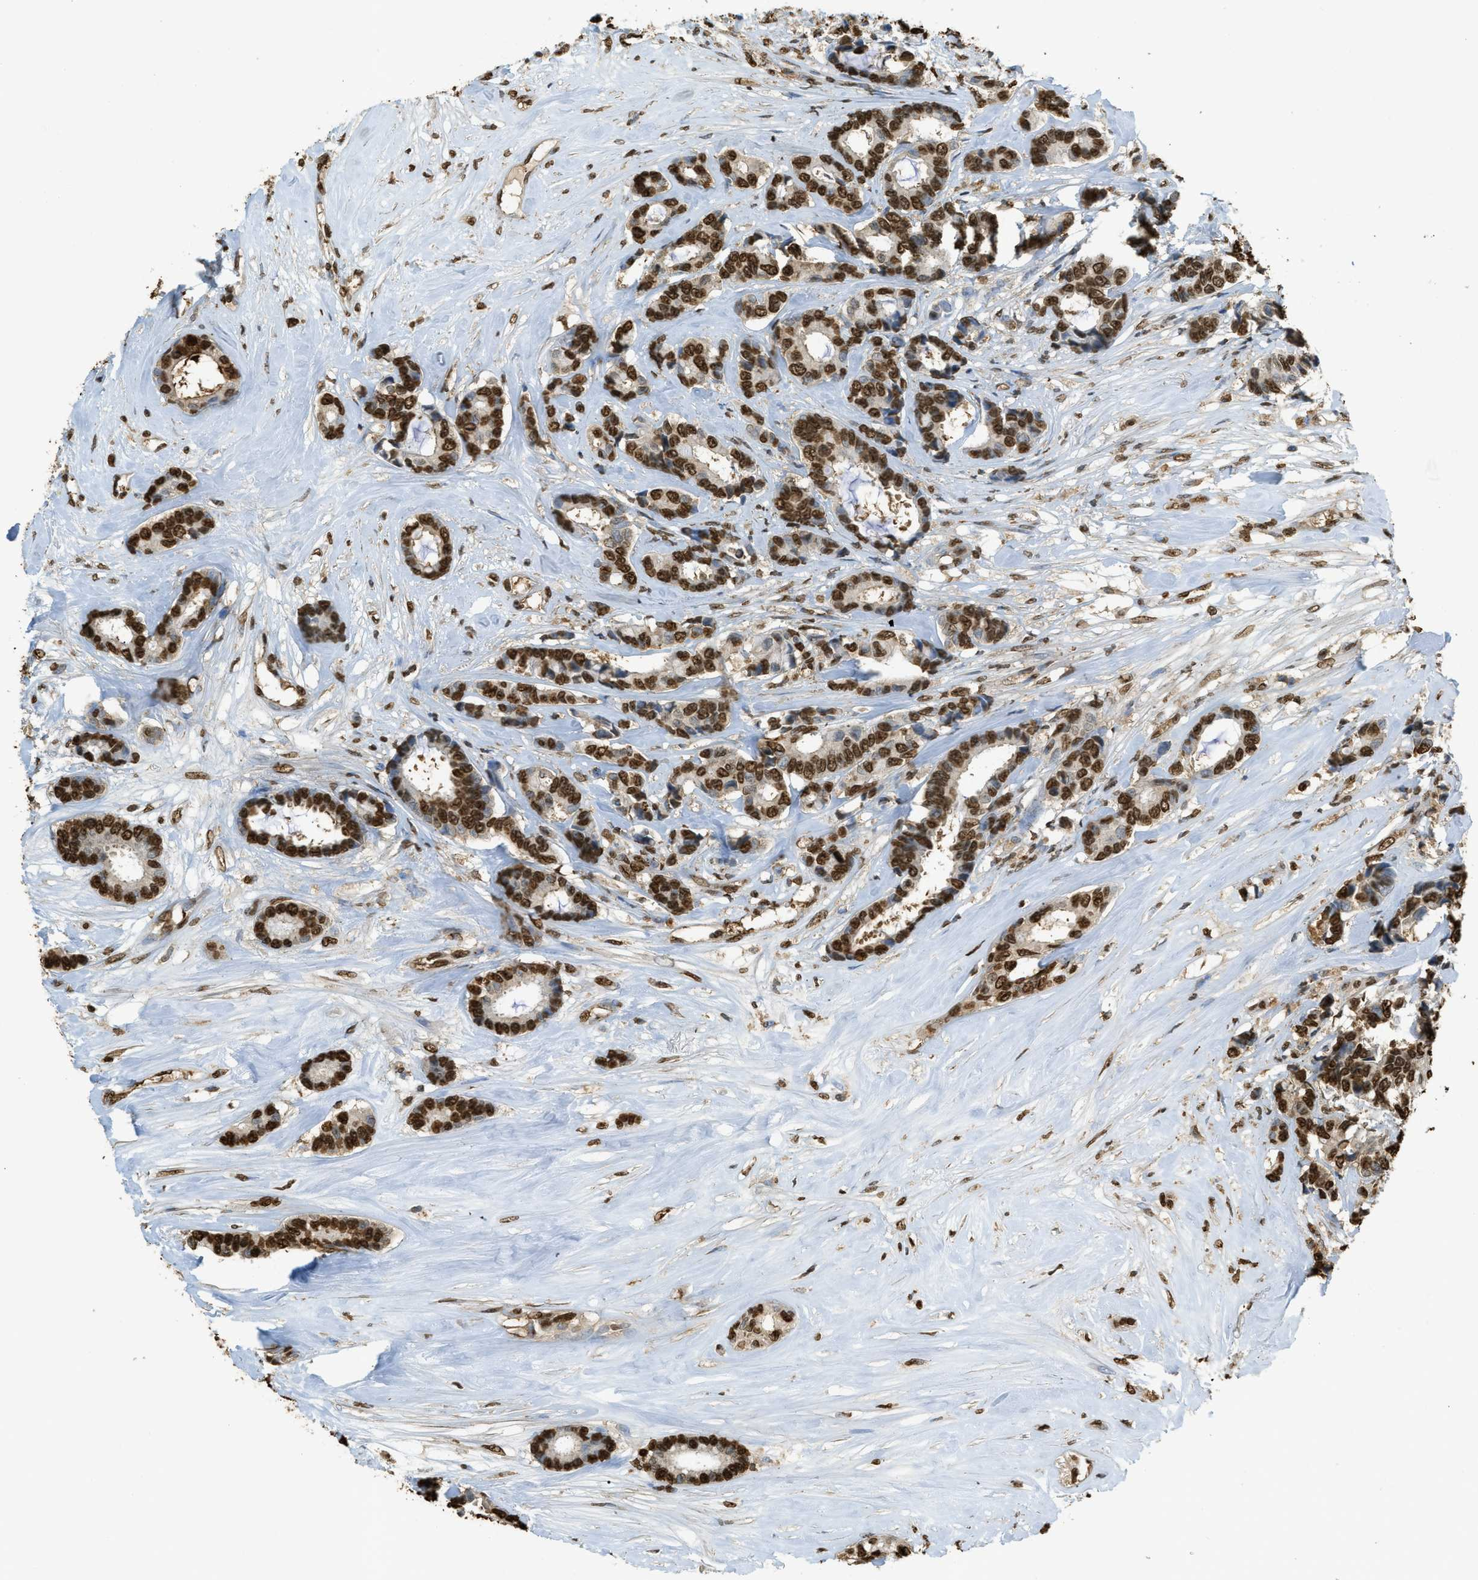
{"staining": {"intensity": "strong", "quantity": ">75%", "location": "nuclear"}, "tissue": "breast cancer", "cell_type": "Tumor cells", "image_type": "cancer", "snomed": [{"axis": "morphology", "description": "Duct carcinoma"}, {"axis": "topography", "description": "Breast"}], "caption": "This is an image of immunohistochemistry staining of infiltrating ductal carcinoma (breast), which shows strong positivity in the nuclear of tumor cells.", "gene": "NR5A2", "patient": {"sex": "female", "age": 87}}